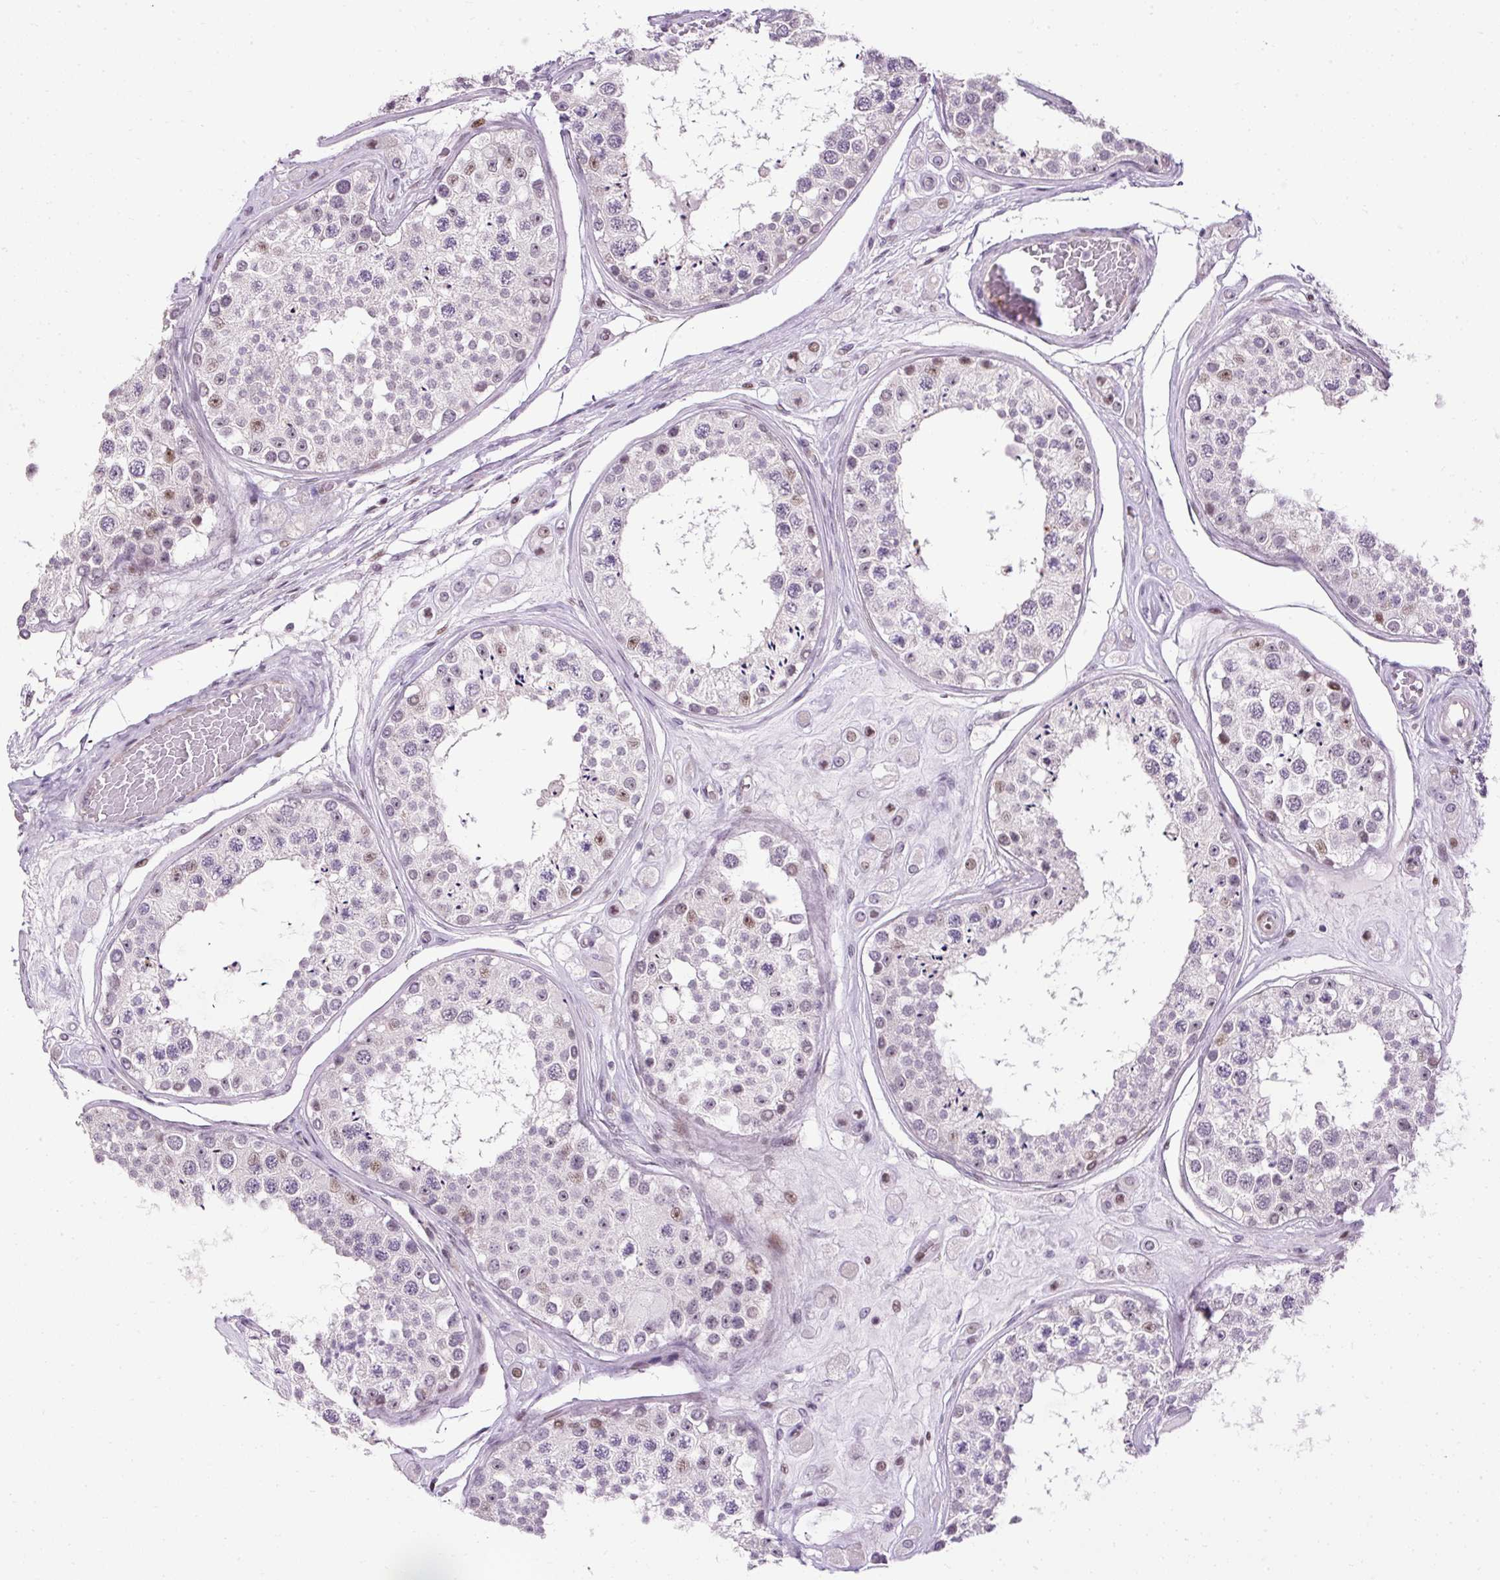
{"staining": {"intensity": "moderate", "quantity": "25%-75%", "location": "nuclear"}, "tissue": "testis", "cell_type": "Cells in seminiferous ducts", "image_type": "normal", "snomed": [{"axis": "morphology", "description": "Normal tissue, NOS"}, {"axis": "topography", "description": "Testis"}], "caption": "Benign testis displays moderate nuclear positivity in approximately 25%-75% of cells in seminiferous ducts, visualized by immunohistochemistry.", "gene": "ARHGEF18", "patient": {"sex": "male", "age": 25}}